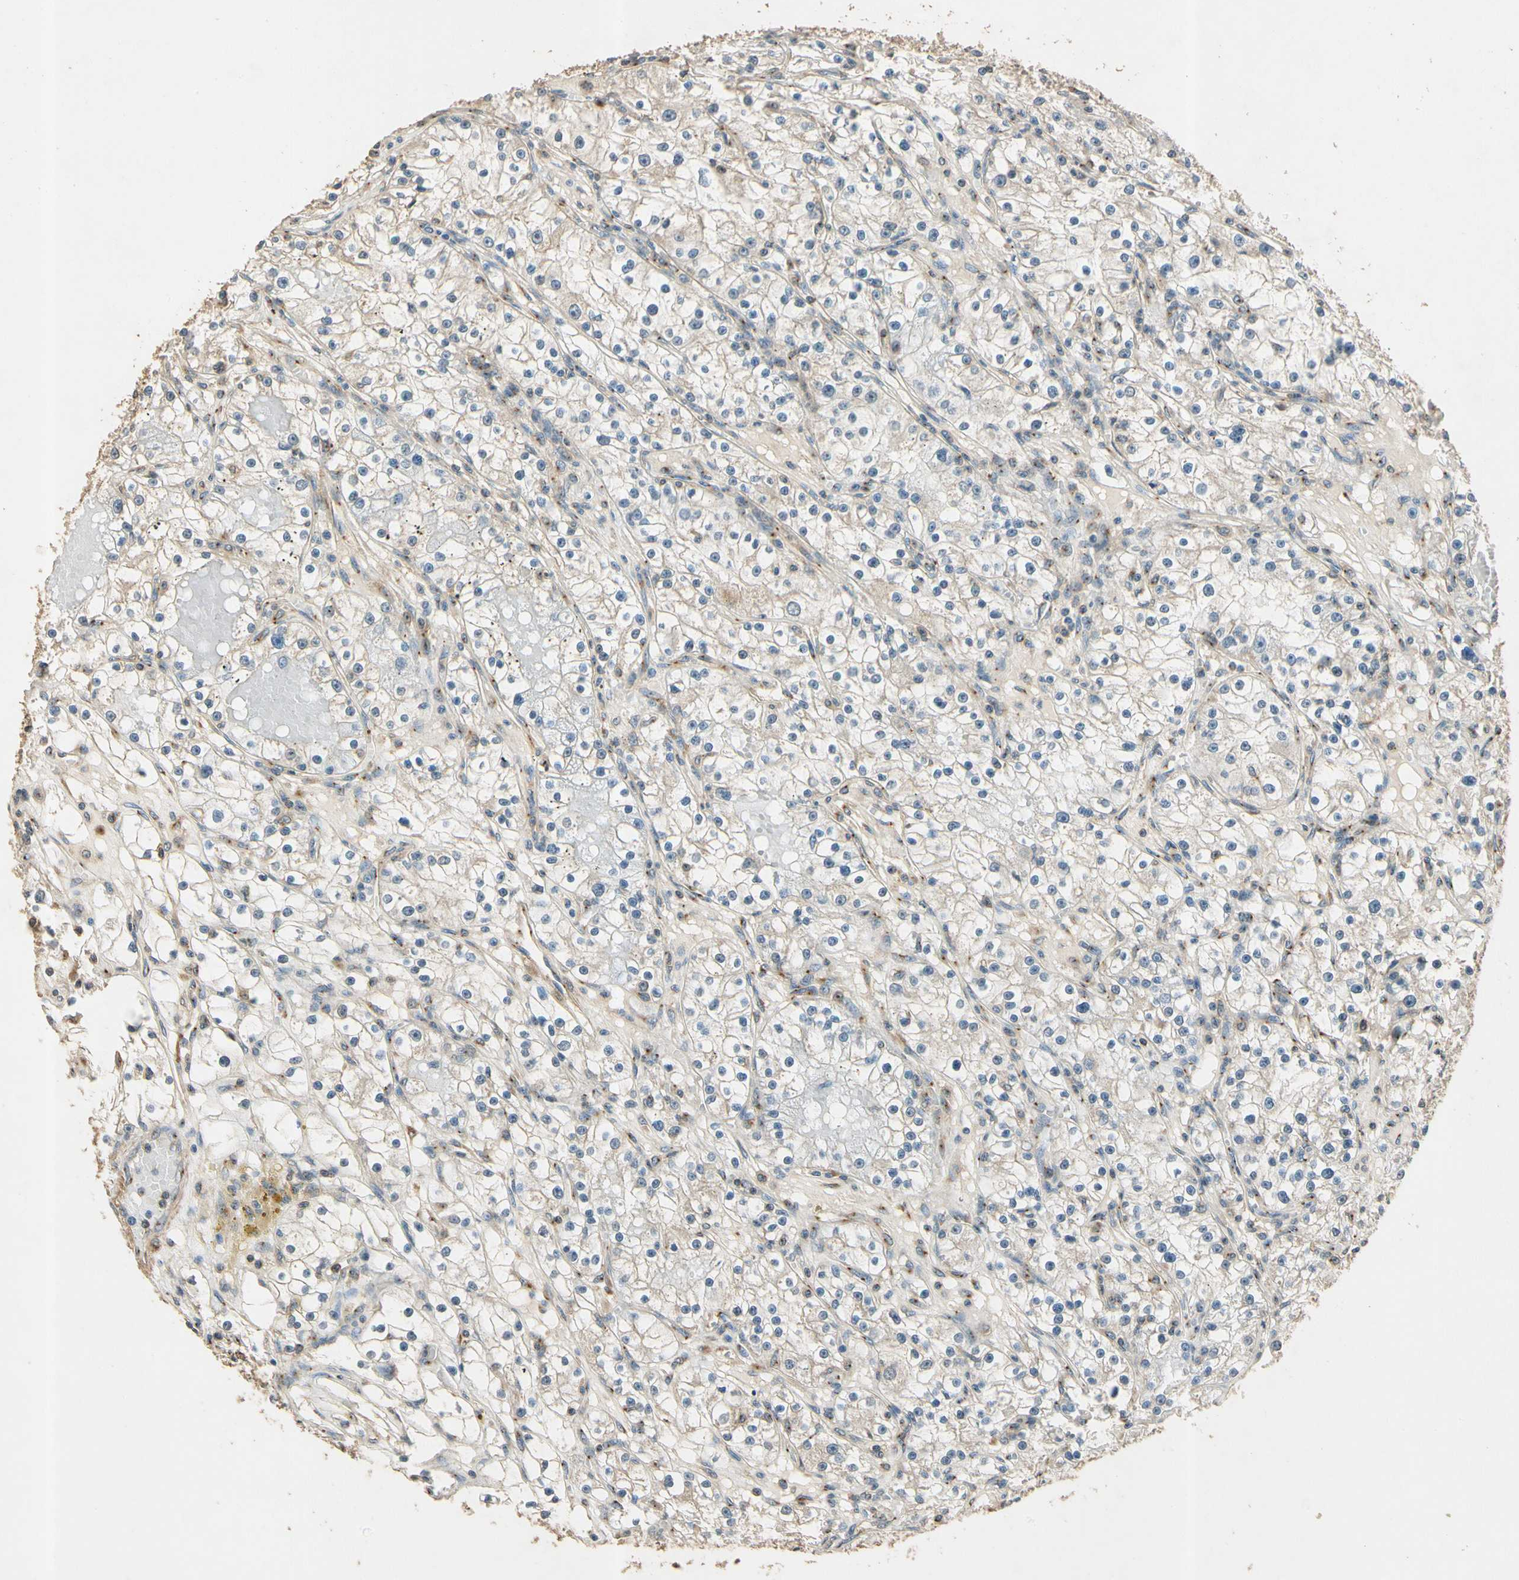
{"staining": {"intensity": "weak", "quantity": "25%-75%", "location": "cytoplasmic/membranous"}, "tissue": "renal cancer", "cell_type": "Tumor cells", "image_type": "cancer", "snomed": [{"axis": "morphology", "description": "Adenocarcinoma, NOS"}, {"axis": "topography", "description": "Kidney"}], "caption": "This is an image of immunohistochemistry staining of renal cancer (adenocarcinoma), which shows weak expression in the cytoplasmic/membranous of tumor cells.", "gene": "AKAP9", "patient": {"sex": "male", "age": 56}}